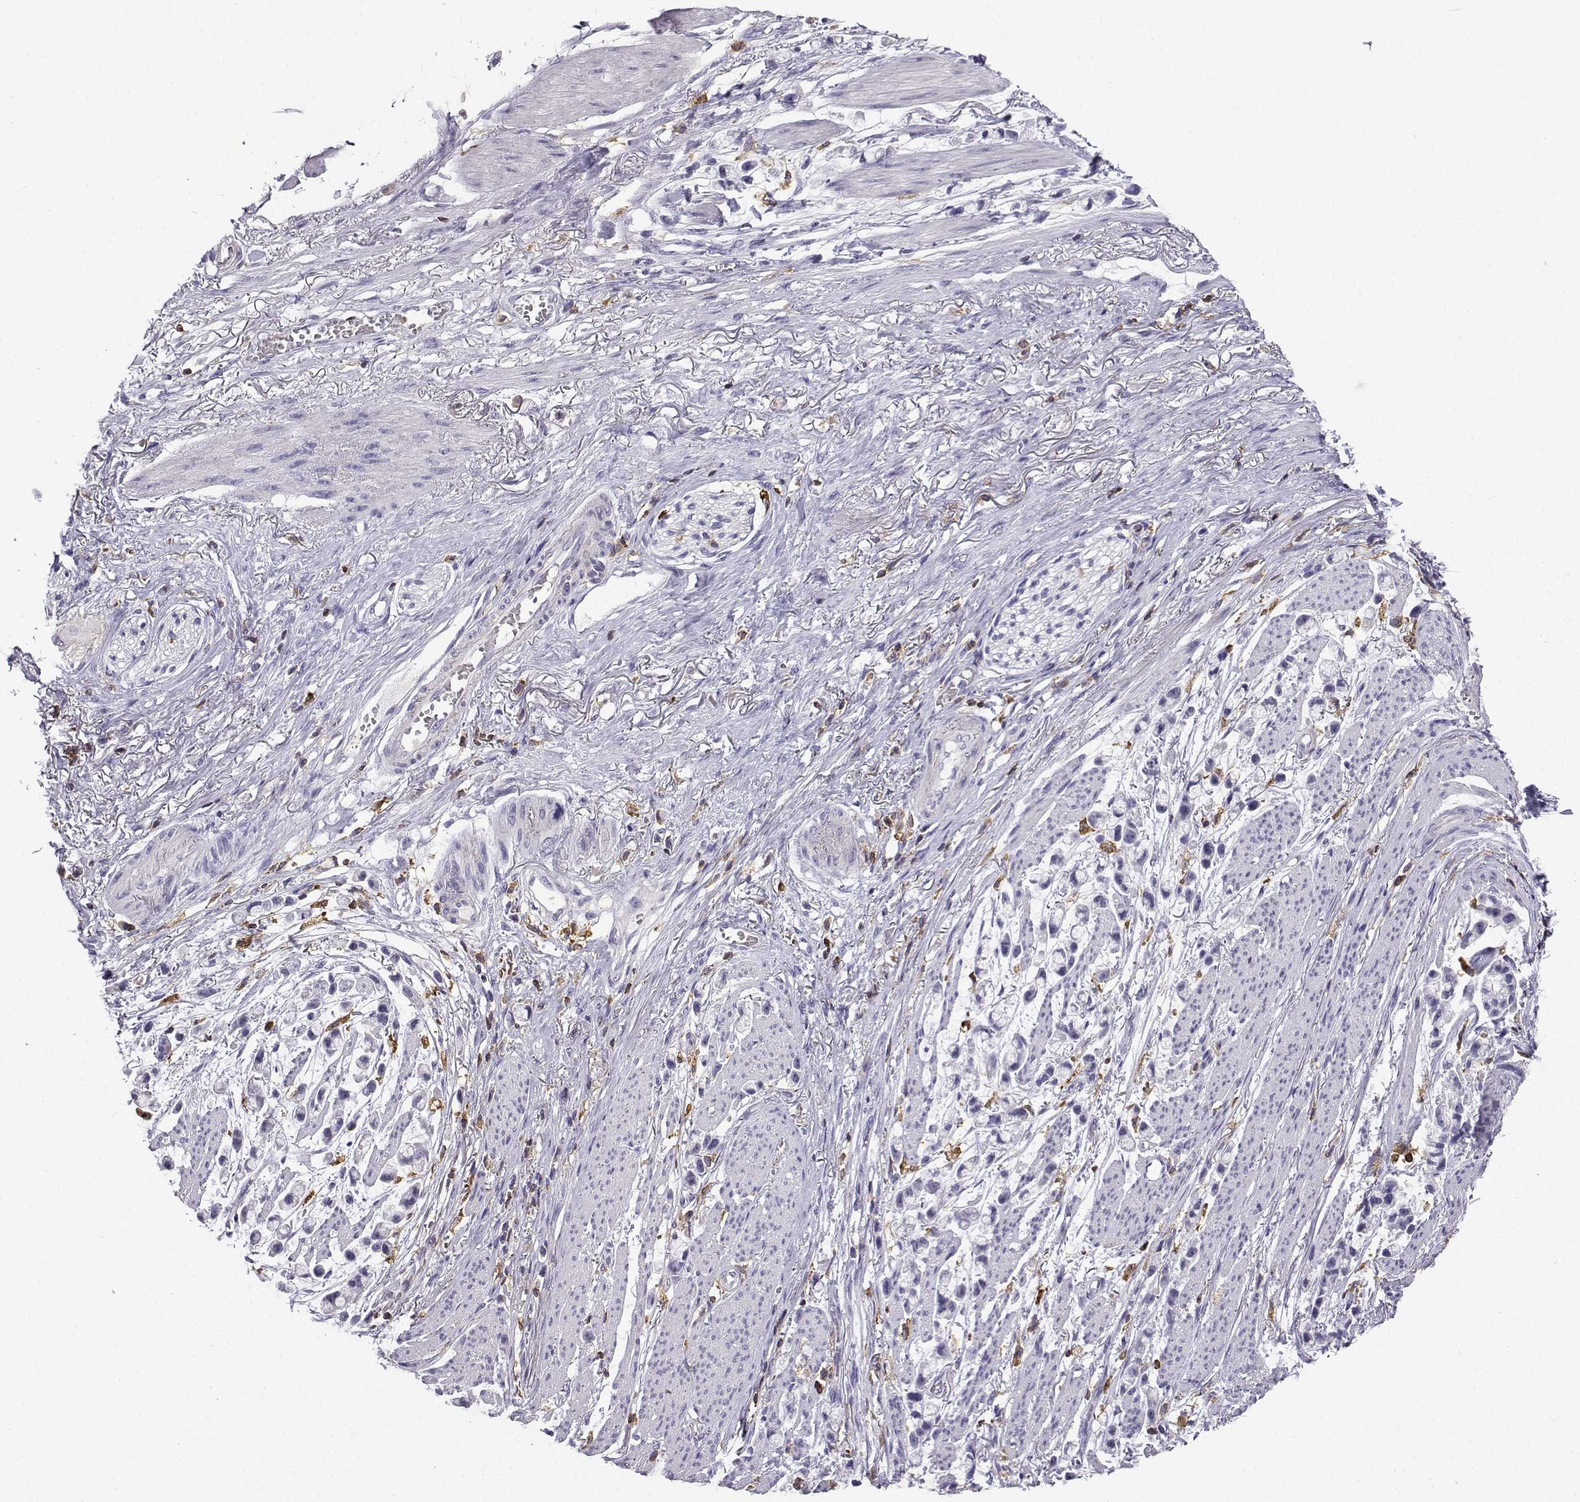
{"staining": {"intensity": "negative", "quantity": "none", "location": "none"}, "tissue": "stomach cancer", "cell_type": "Tumor cells", "image_type": "cancer", "snomed": [{"axis": "morphology", "description": "Adenocarcinoma, NOS"}, {"axis": "topography", "description": "Stomach"}], "caption": "The histopathology image exhibits no staining of tumor cells in stomach adenocarcinoma.", "gene": "DOCK10", "patient": {"sex": "female", "age": 81}}